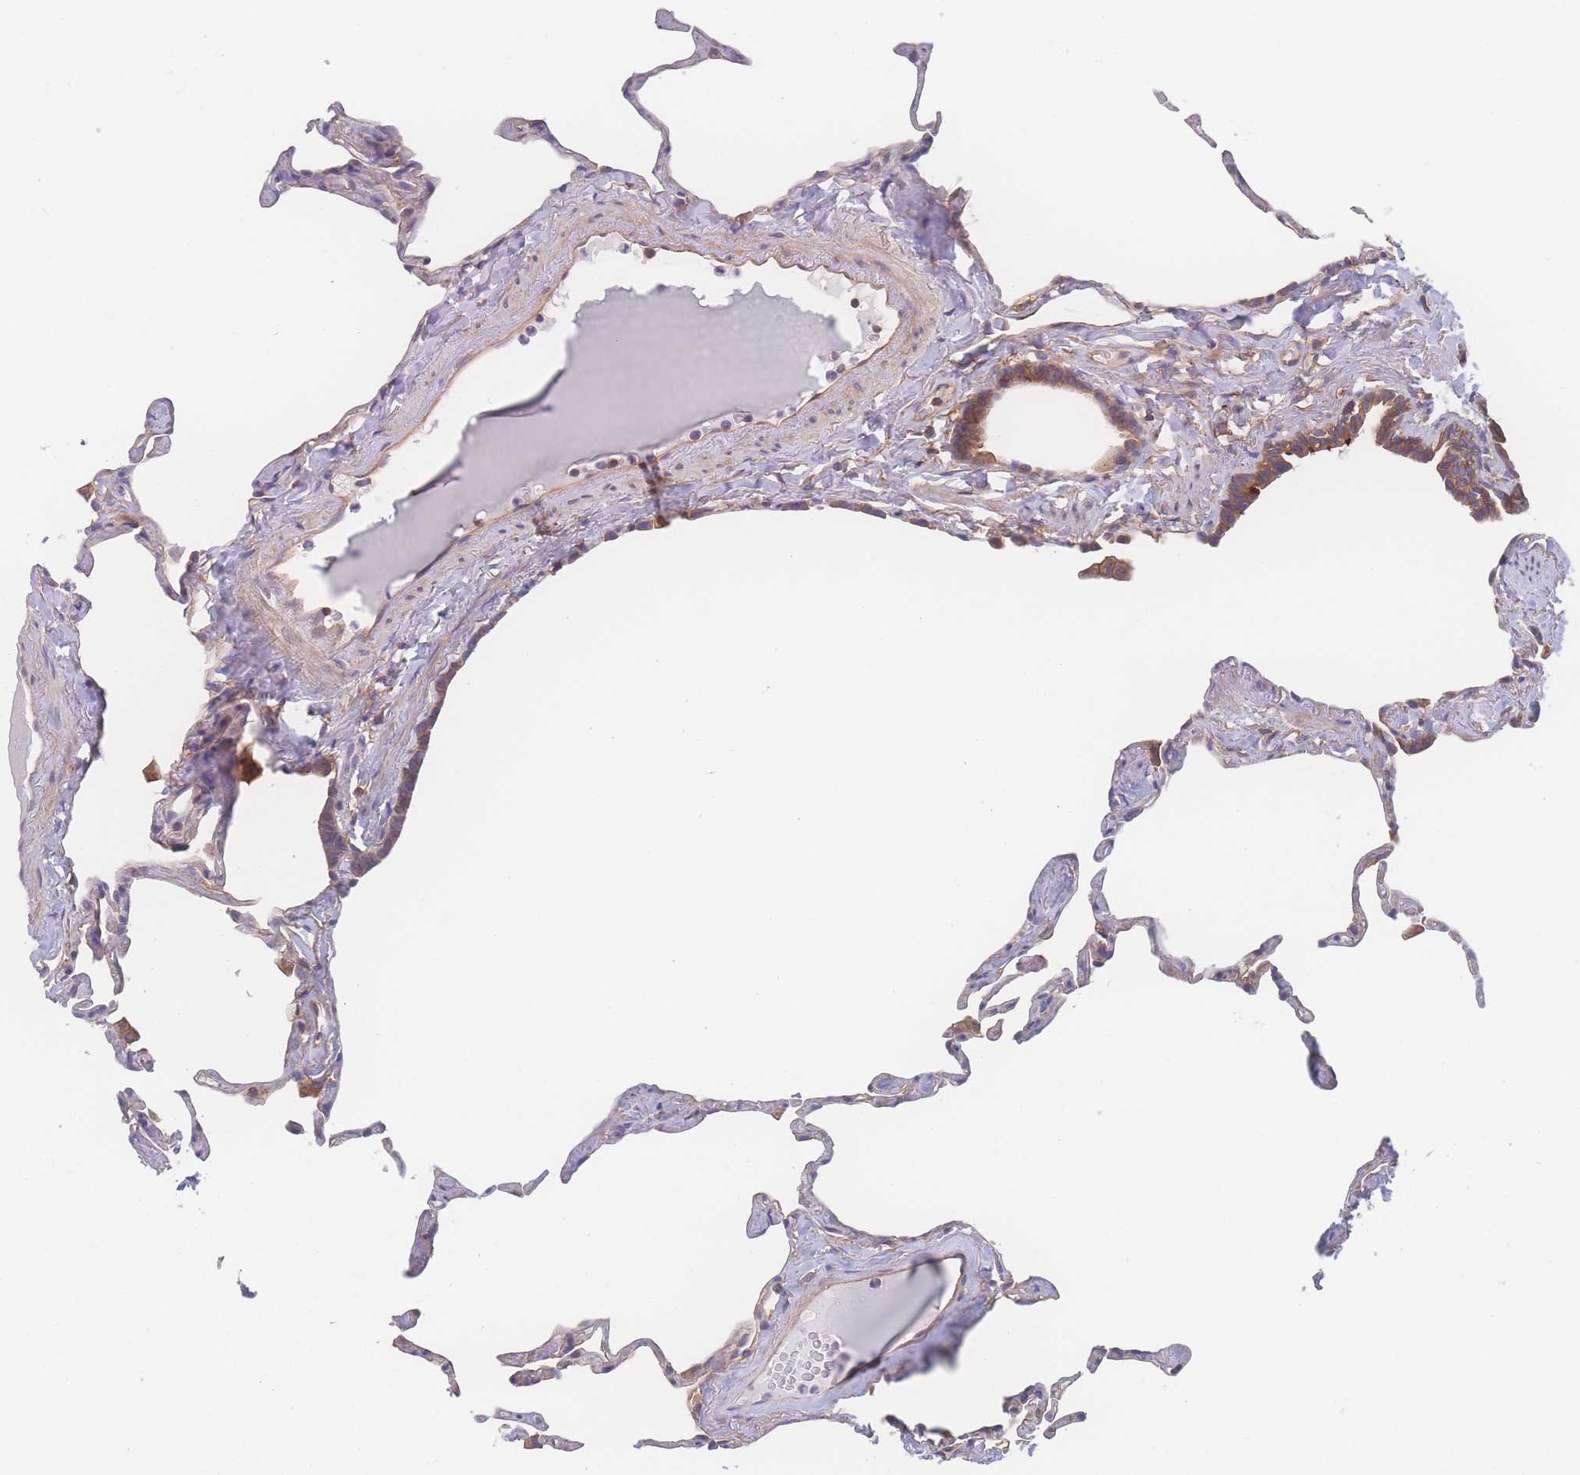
{"staining": {"intensity": "negative", "quantity": "none", "location": "none"}, "tissue": "lung", "cell_type": "Alveolar cells", "image_type": "normal", "snomed": [{"axis": "morphology", "description": "Normal tissue, NOS"}, {"axis": "topography", "description": "Lung"}], "caption": "Immunohistochemical staining of unremarkable lung demonstrates no significant expression in alveolar cells.", "gene": "CFAP97", "patient": {"sex": "male", "age": 65}}